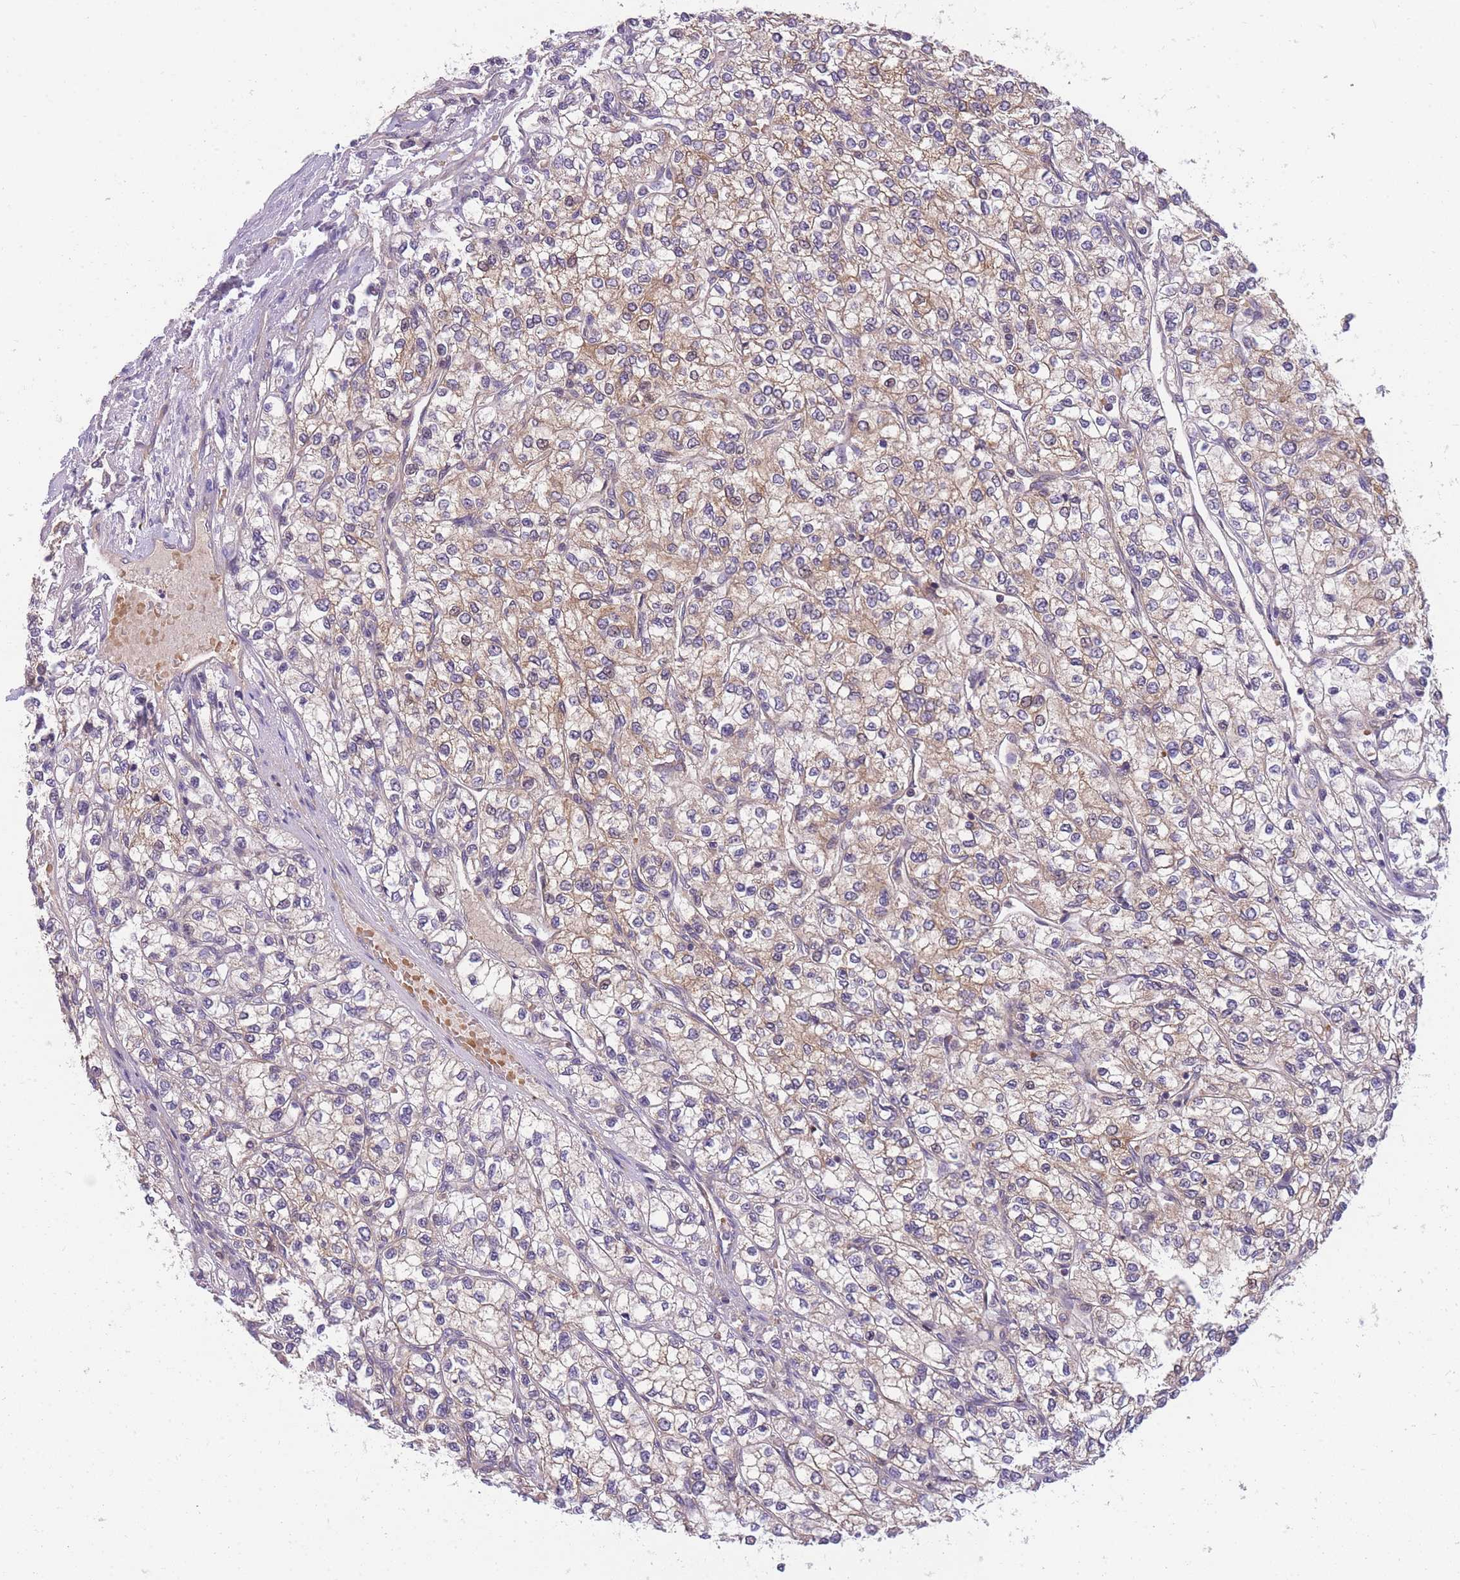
{"staining": {"intensity": "weak", "quantity": "25%-75%", "location": "cytoplasmic/membranous"}, "tissue": "renal cancer", "cell_type": "Tumor cells", "image_type": "cancer", "snomed": [{"axis": "morphology", "description": "Adenocarcinoma, NOS"}, {"axis": "topography", "description": "Kidney"}], "caption": "Immunohistochemical staining of human renal cancer (adenocarcinoma) displays low levels of weak cytoplasmic/membranous positivity in about 25%-75% of tumor cells.", "gene": "CRYGN", "patient": {"sex": "male", "age": 80}}